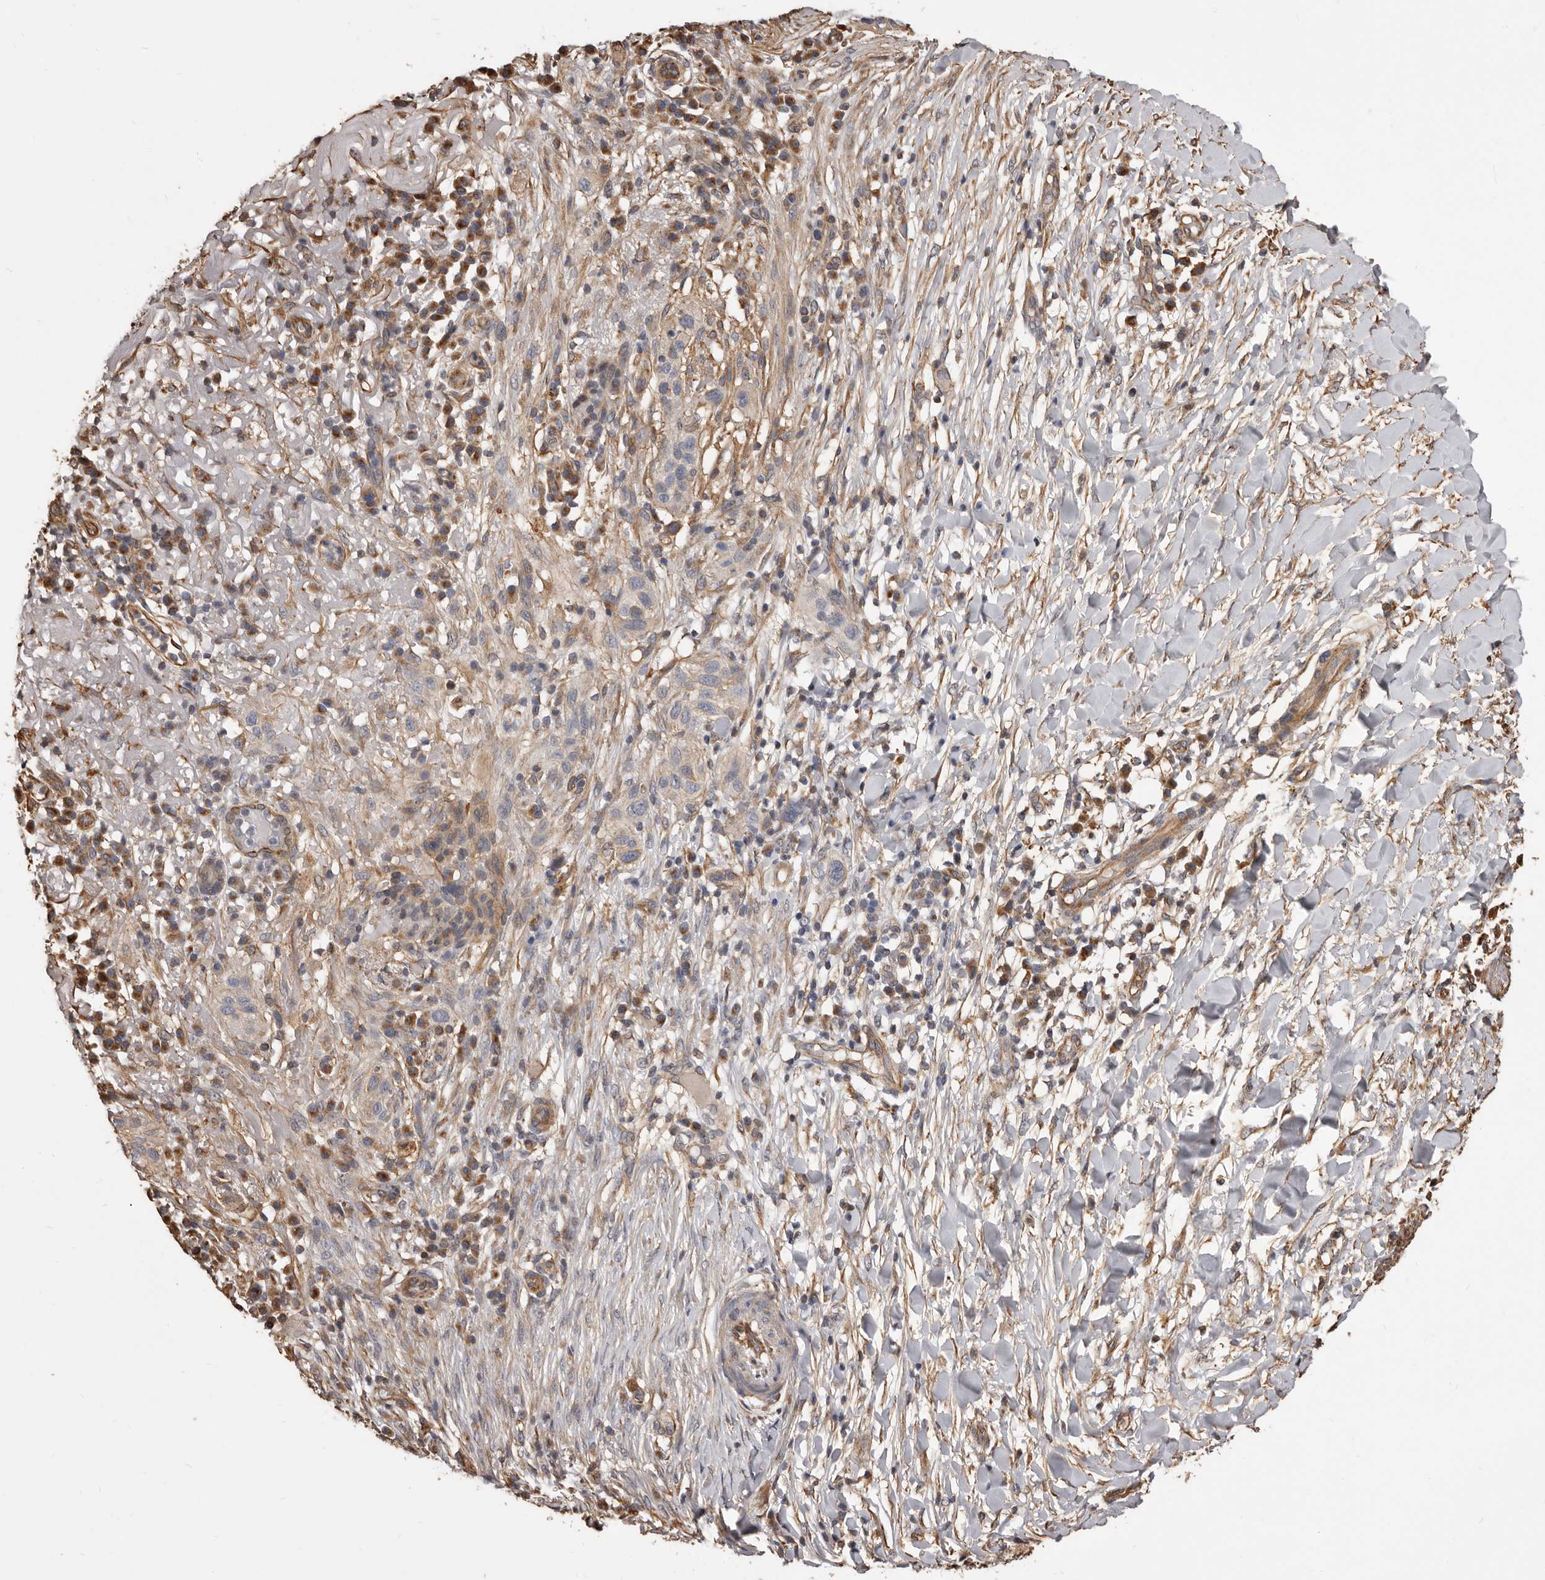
{"staining": {"intensity": "negative", "quantity": "none", "location": "none"}, "tissue": "skin cancer", "cell_type": "Tumor cells", "image_type": "cancer", "snomed": [{"axis": "morphology", "description": "Normal tissue, NOS"}, {"axis": "morphology", "description": "Squamous cell carcinoma, NOS"}, {"axis": "topography", "description": "Skin"}], "caption": "Immunohistochemical staining of human squamous cell carcinoma (skin) demonstrates no significant staining in tumor cells.", "gene": "ALPK1", "patient": {"sex": "female", "age": 96}}